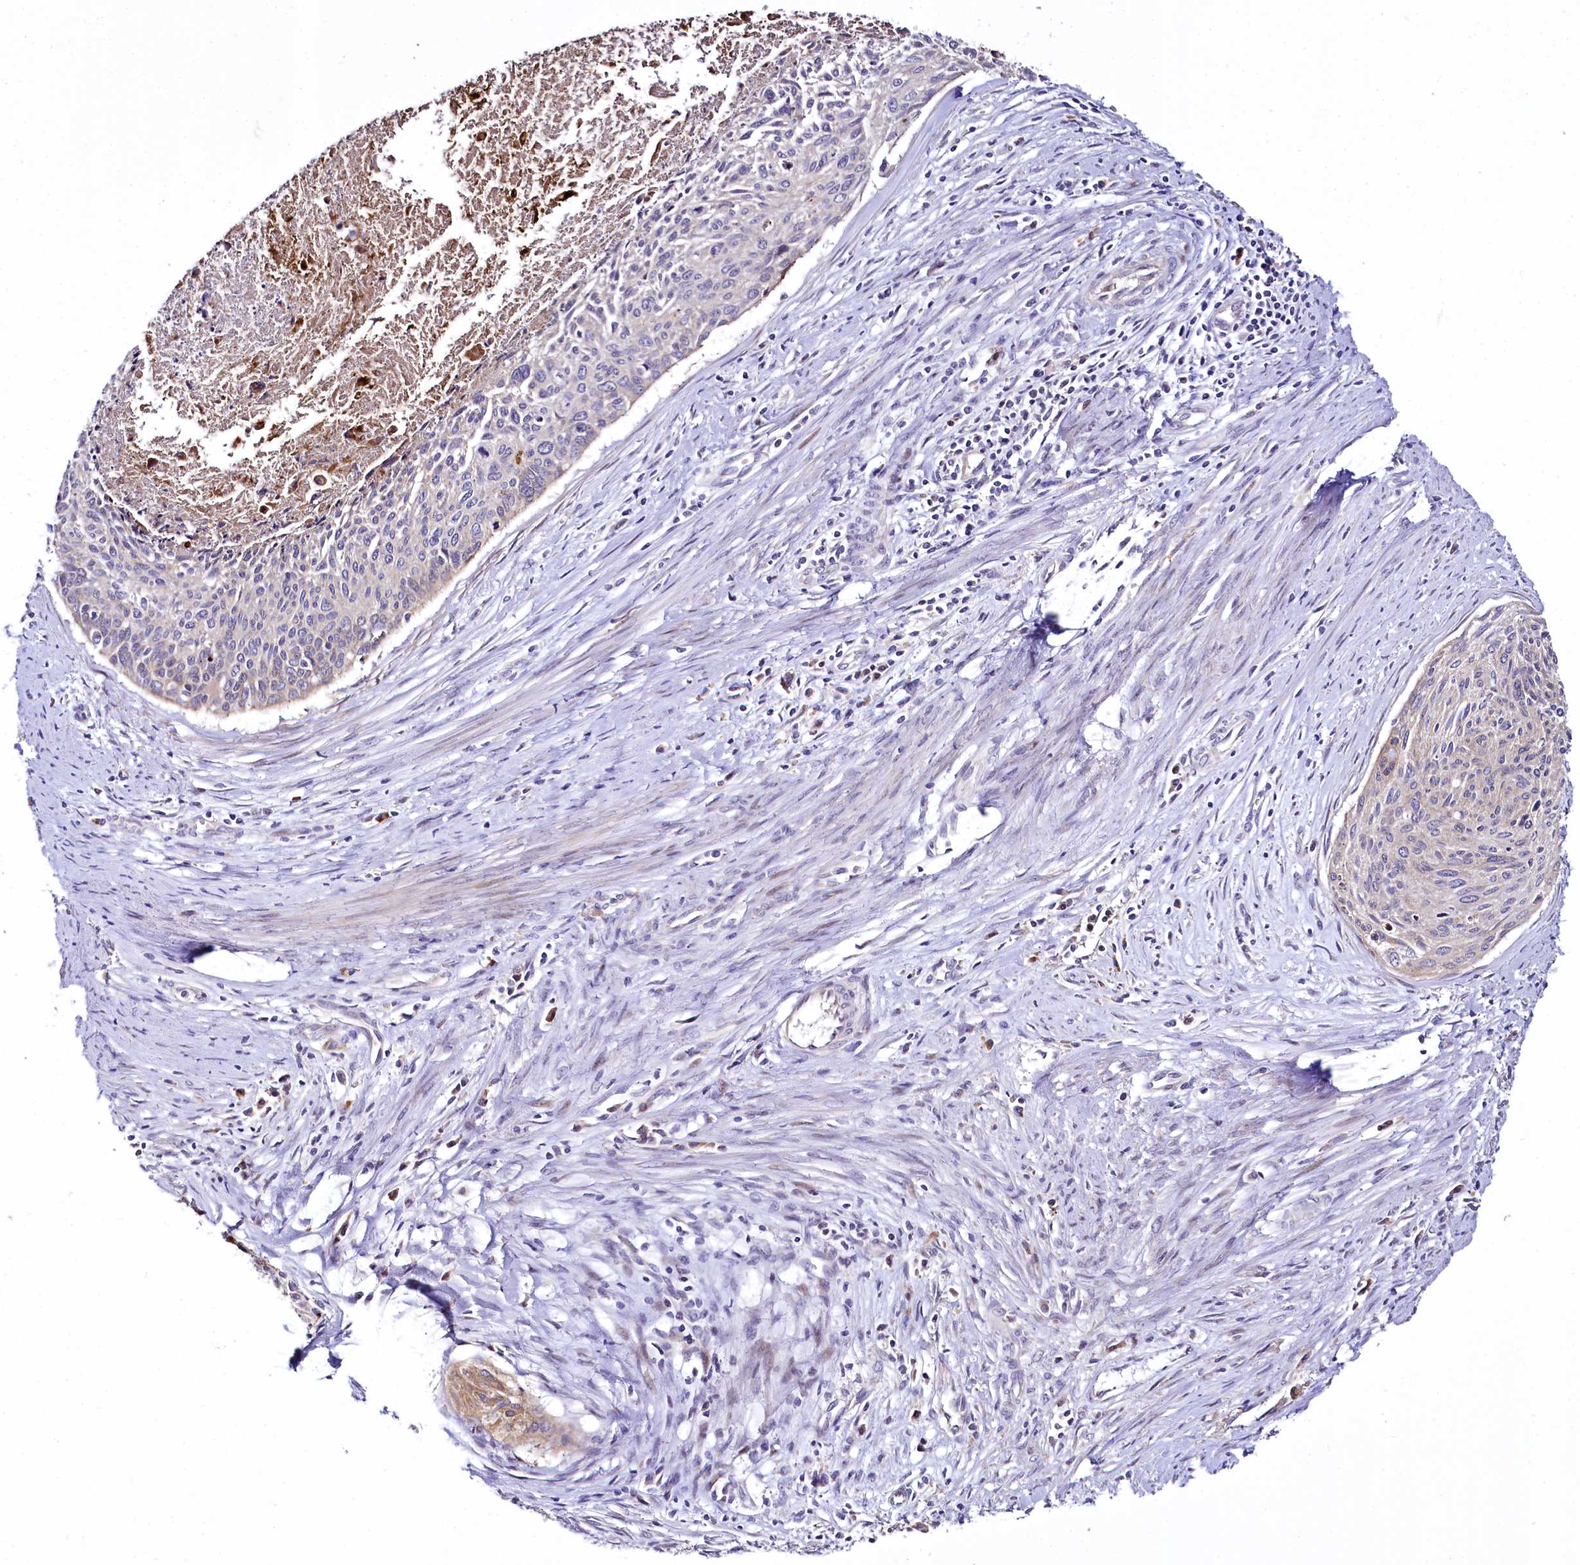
{"staining": {"intensity": "weak", "quantity": "25%-75%", "location": "cytoplasmic/membranous"}, "tissue": "cervical cancer", "cell_type": "Tumor cells", "image_type": "cancer", "snomed": [{"axis": "morphology", "description": "Squamous cell carcinoma, NOS"}, {"axis": "topography", "description": "Cervix"}], "caption": "DAB (3,3'-diaminobenzidine) immunohistochemical staining of human cervical cancer exhibits weak cytoplasmic/membranous protein staining in approximately 25%-75% of tumor cells.", "gene": "ZC3H12C", "patient": {"sex": "female", "age": 55}}